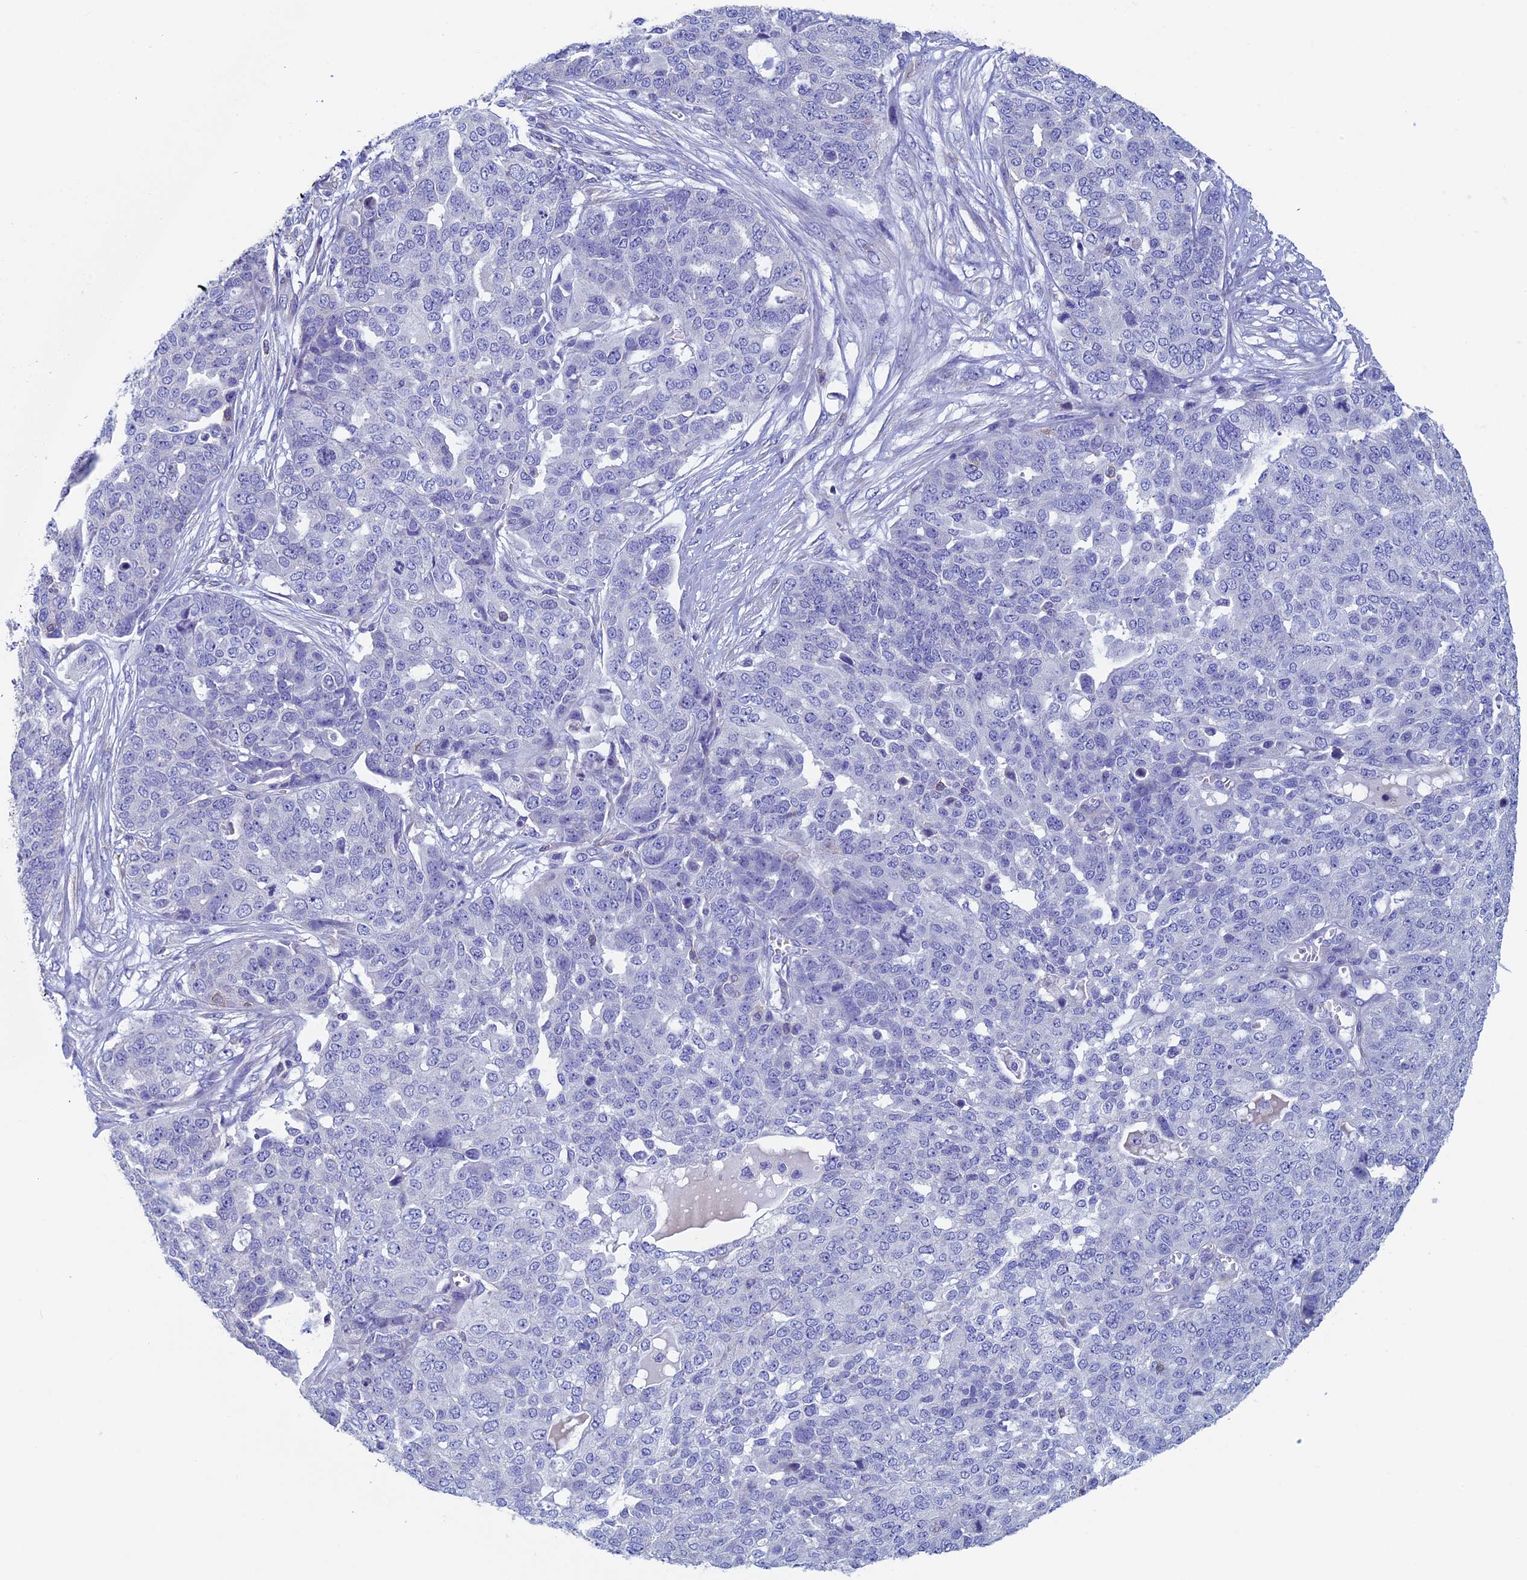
{"staining": {"intensity": "negative", "quantity": "none", "location": "none"}, "tissue": "ovarian cancer", "cell_type": "Tumor cells", "image_type": "cancer", "snomed": [{"axis": "morphology", "description": "Cystadenocarcinoma, serous, NOS"}, {"axis": "topography", "description": "Soft tissue"}, {"axis": "topography", "description": "Ovary"}], "caption": "Tumor cells are negative for protein expression in human serous cystadenocarcinoma (ovarian).", "gene": "SEPTIN1", "patient": {"sex": "female", "age": 57}}